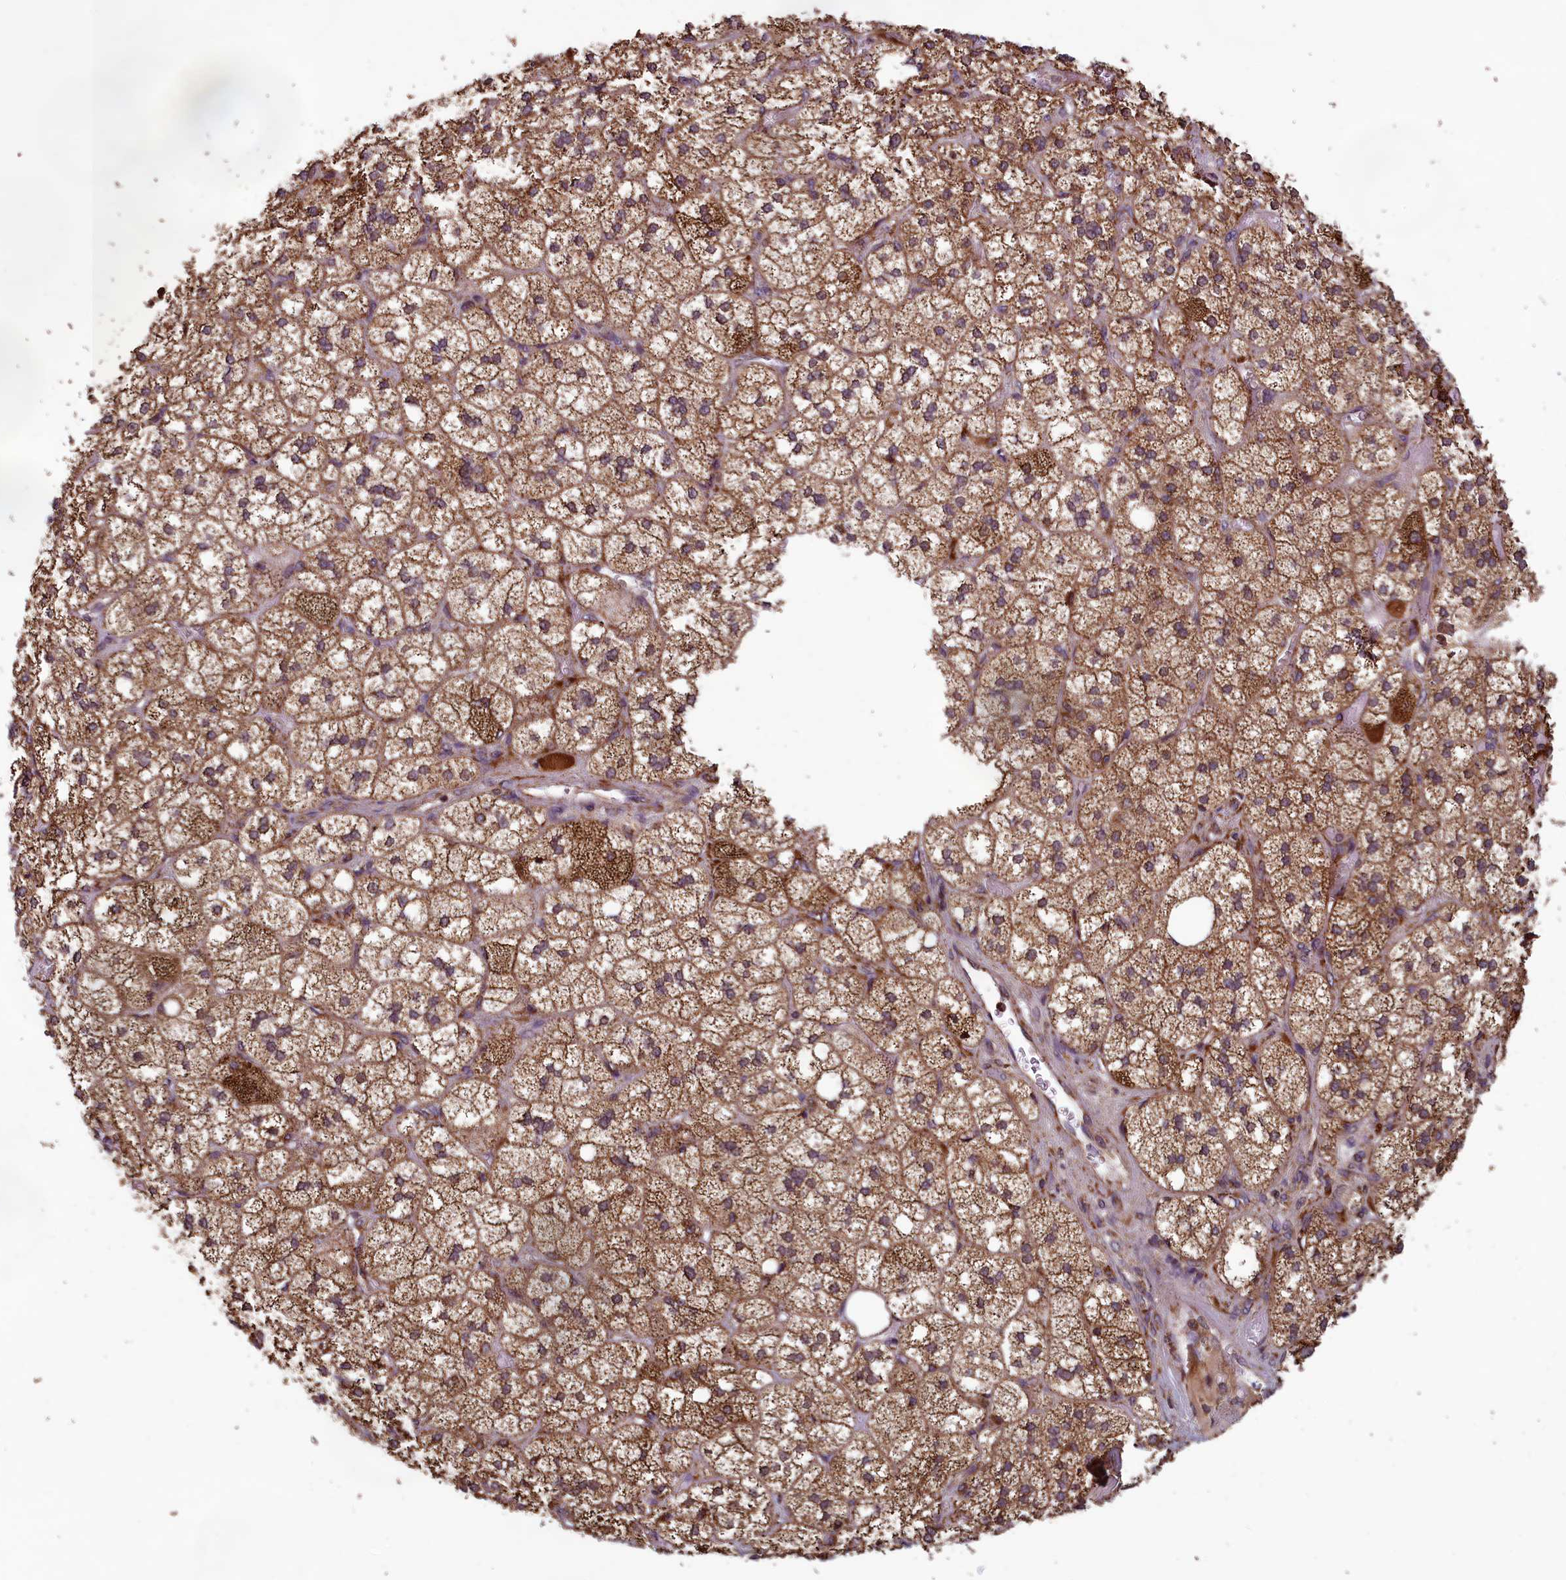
{"staining": {"intensity": "strong", "quantity": ">75%", "location": "cytoplasmic/membranous"}, "tissue": "adrenal gland", "cell_type": "Glandular cells", "image_type": "normal", "snomed": [{"axis": "morphology", "description": "Normal tissue, NOS"}, {"axis": "topography", "description": "Adrenal gland"}], "caption": "IHC photomicrograph of benign adrenal gland: adrenal gland stained using immunohistochemistry (IHC) shows high levels of strong protein expression localized specifically in the cytoplasmic/membranous of glandular cells, appearing as a cytoplasmic/membranous brown color.", "gene": "CCDC15", "patient": {"sex": "male", "age": 61}}